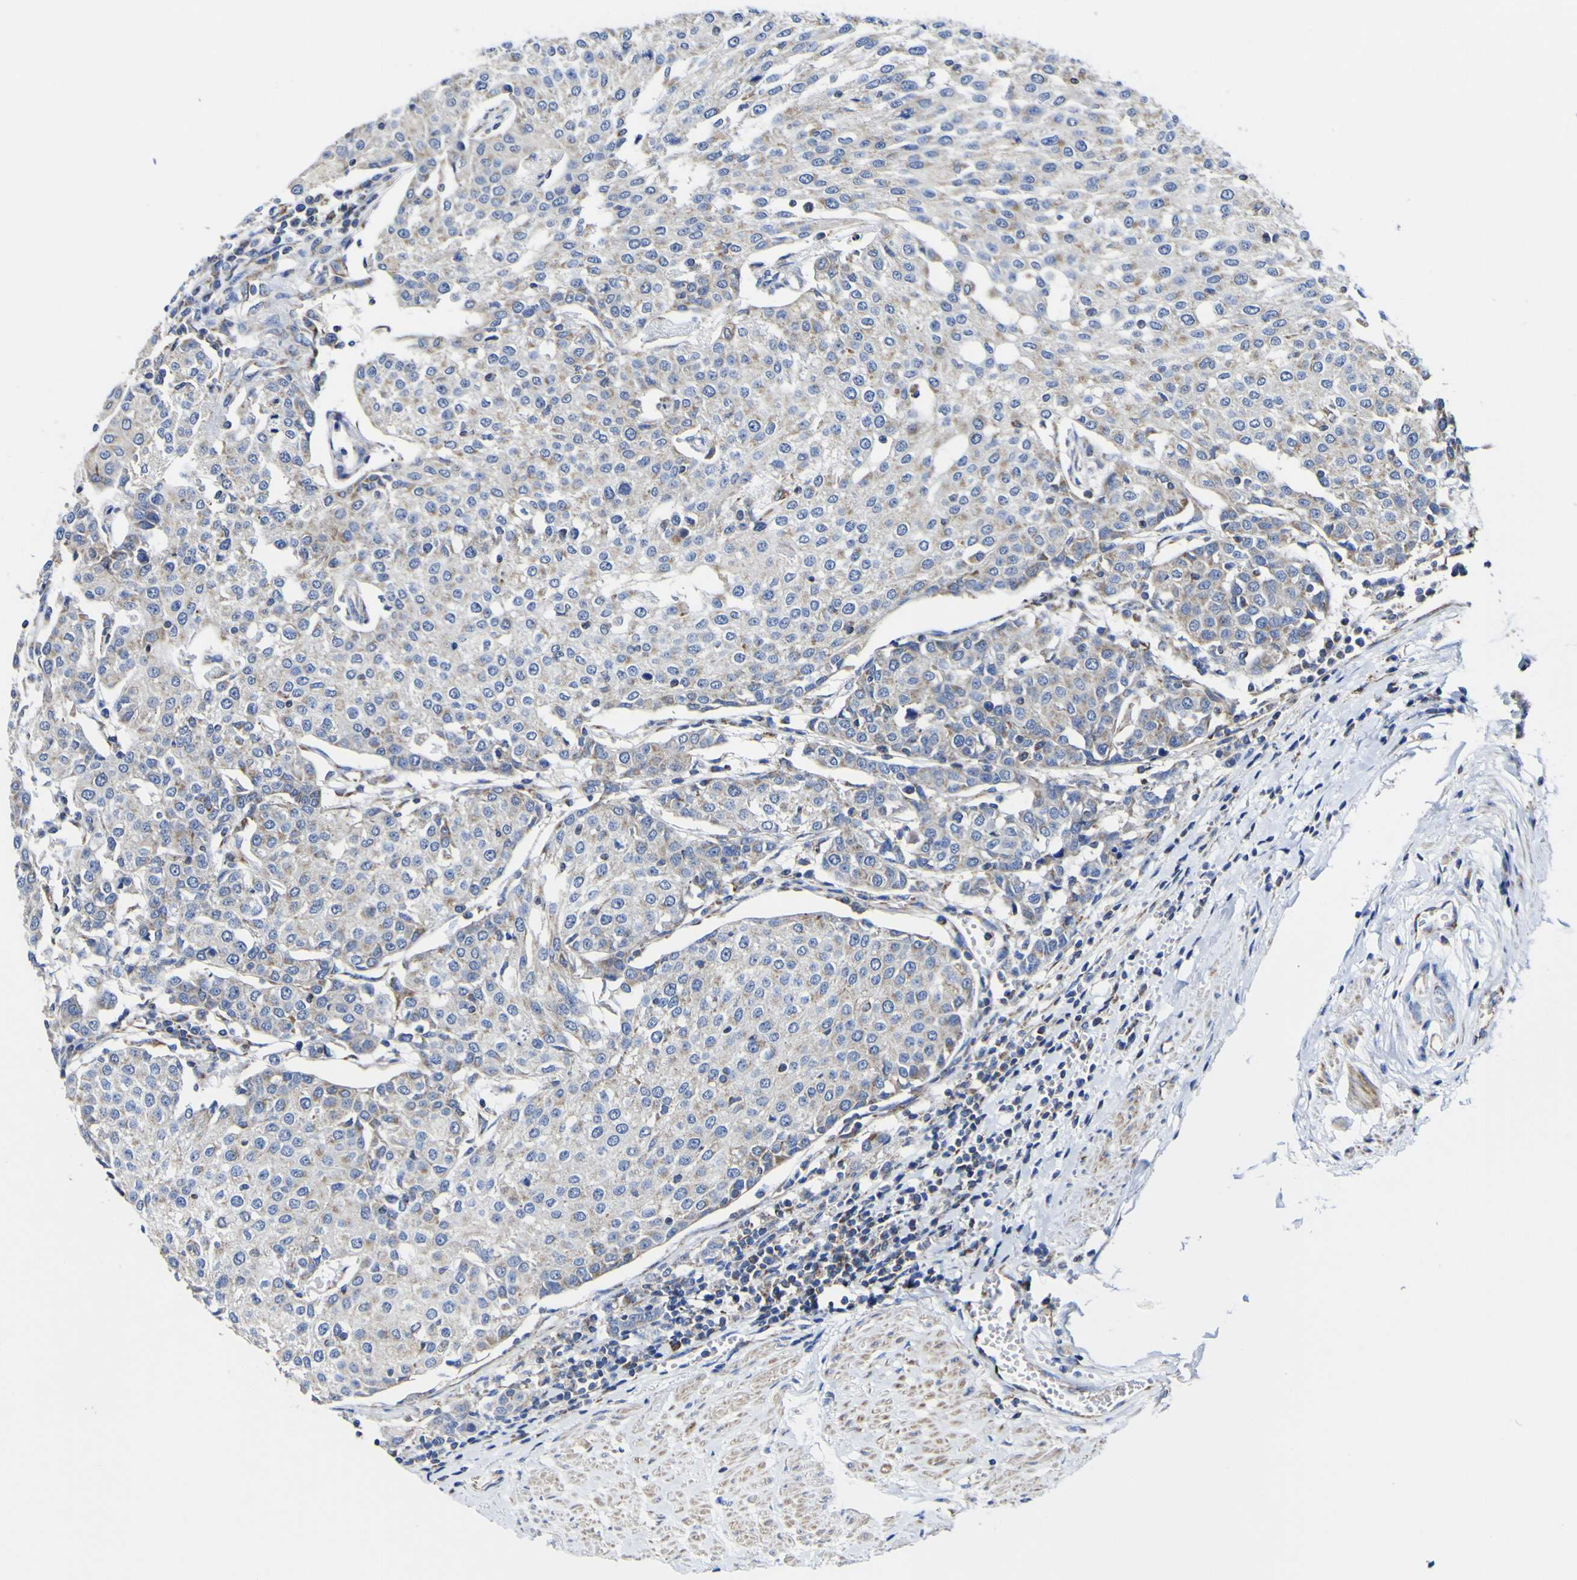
{"staining": {"intensity": "moderate", "quantity": "25%-75%", "location": "cytoplasmic/membranous"}, "tissue": "urothelial cancer", "cell_type": "Tumor cells", "image_type": "cancer", "snomed": [{"axis": "morphology", "description": "Urothelial carcinoma, High grade"}, {"axis": "topography", "description": "Urinary bladder"}], "caption": "Urothelial carcinoma (high-grade) tissue demonstrates moderate cytoplasmic/membranous expression in about 25%-75% of tumor cells, visualized by immunohistochemistry.", "gene": "CCDC90B", "patient": {"sex": "female", "age": 85}}